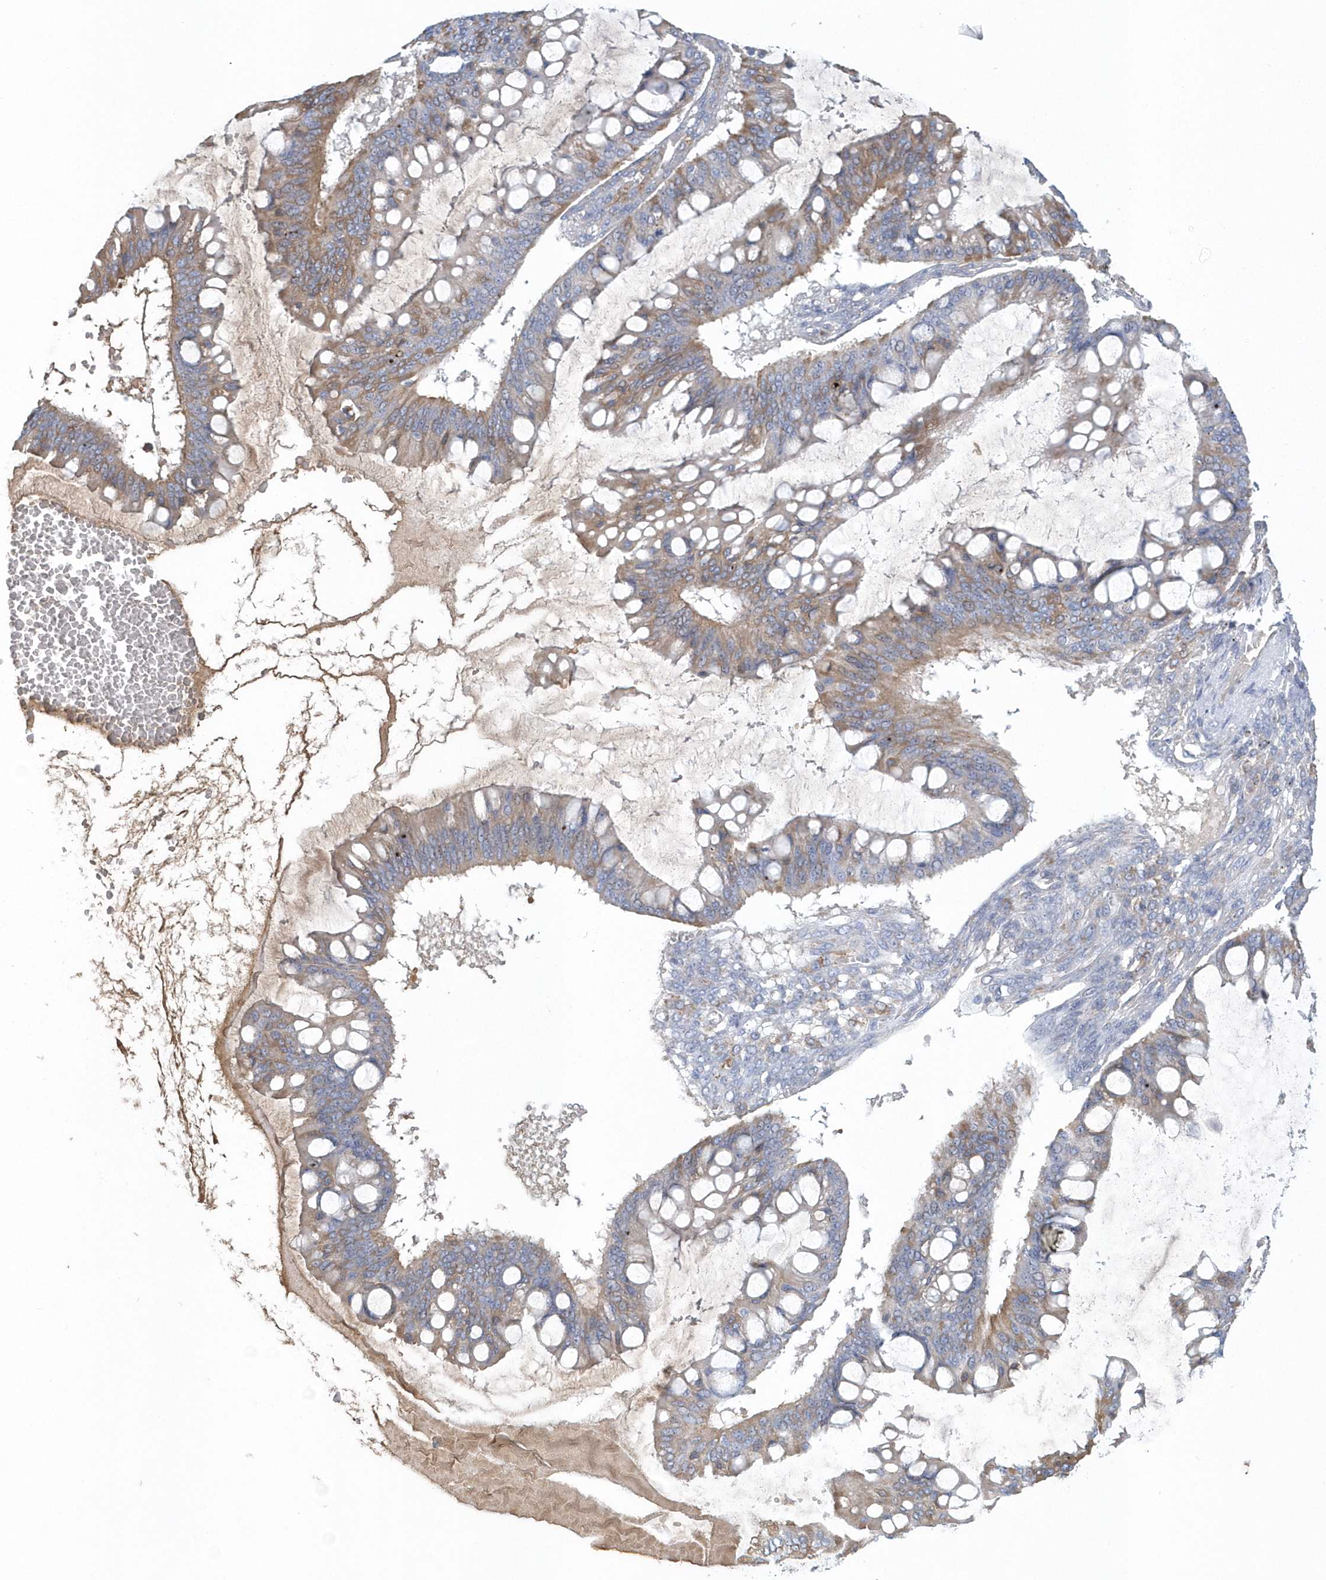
{"staining": {"intensity": "weak", "quantity": ">75%", "location": "cytoplasmic/membranous"}, "tissue": "ovarian cancer", "cell_type": "Tumor cells", "image_type": "cancer", "snomed": [{"axis": "morphology", "description": "Cystadenocarcinoma, mucinous, NOS"}, {"axis": "topography", "description": "Ovary"}], "caption": "A brown stain labels weak cytoplasmic/membranous staining of a protein in human ovarian cancer (mucinous cystadenocarcinoma) tumor cells. Using DAB (brown) and hematoxylin (blue) stains, captured at high magnification using brightfield microscopy.", "gene": "SPATA18", "patient": {"sex": "female", "age": 73}}